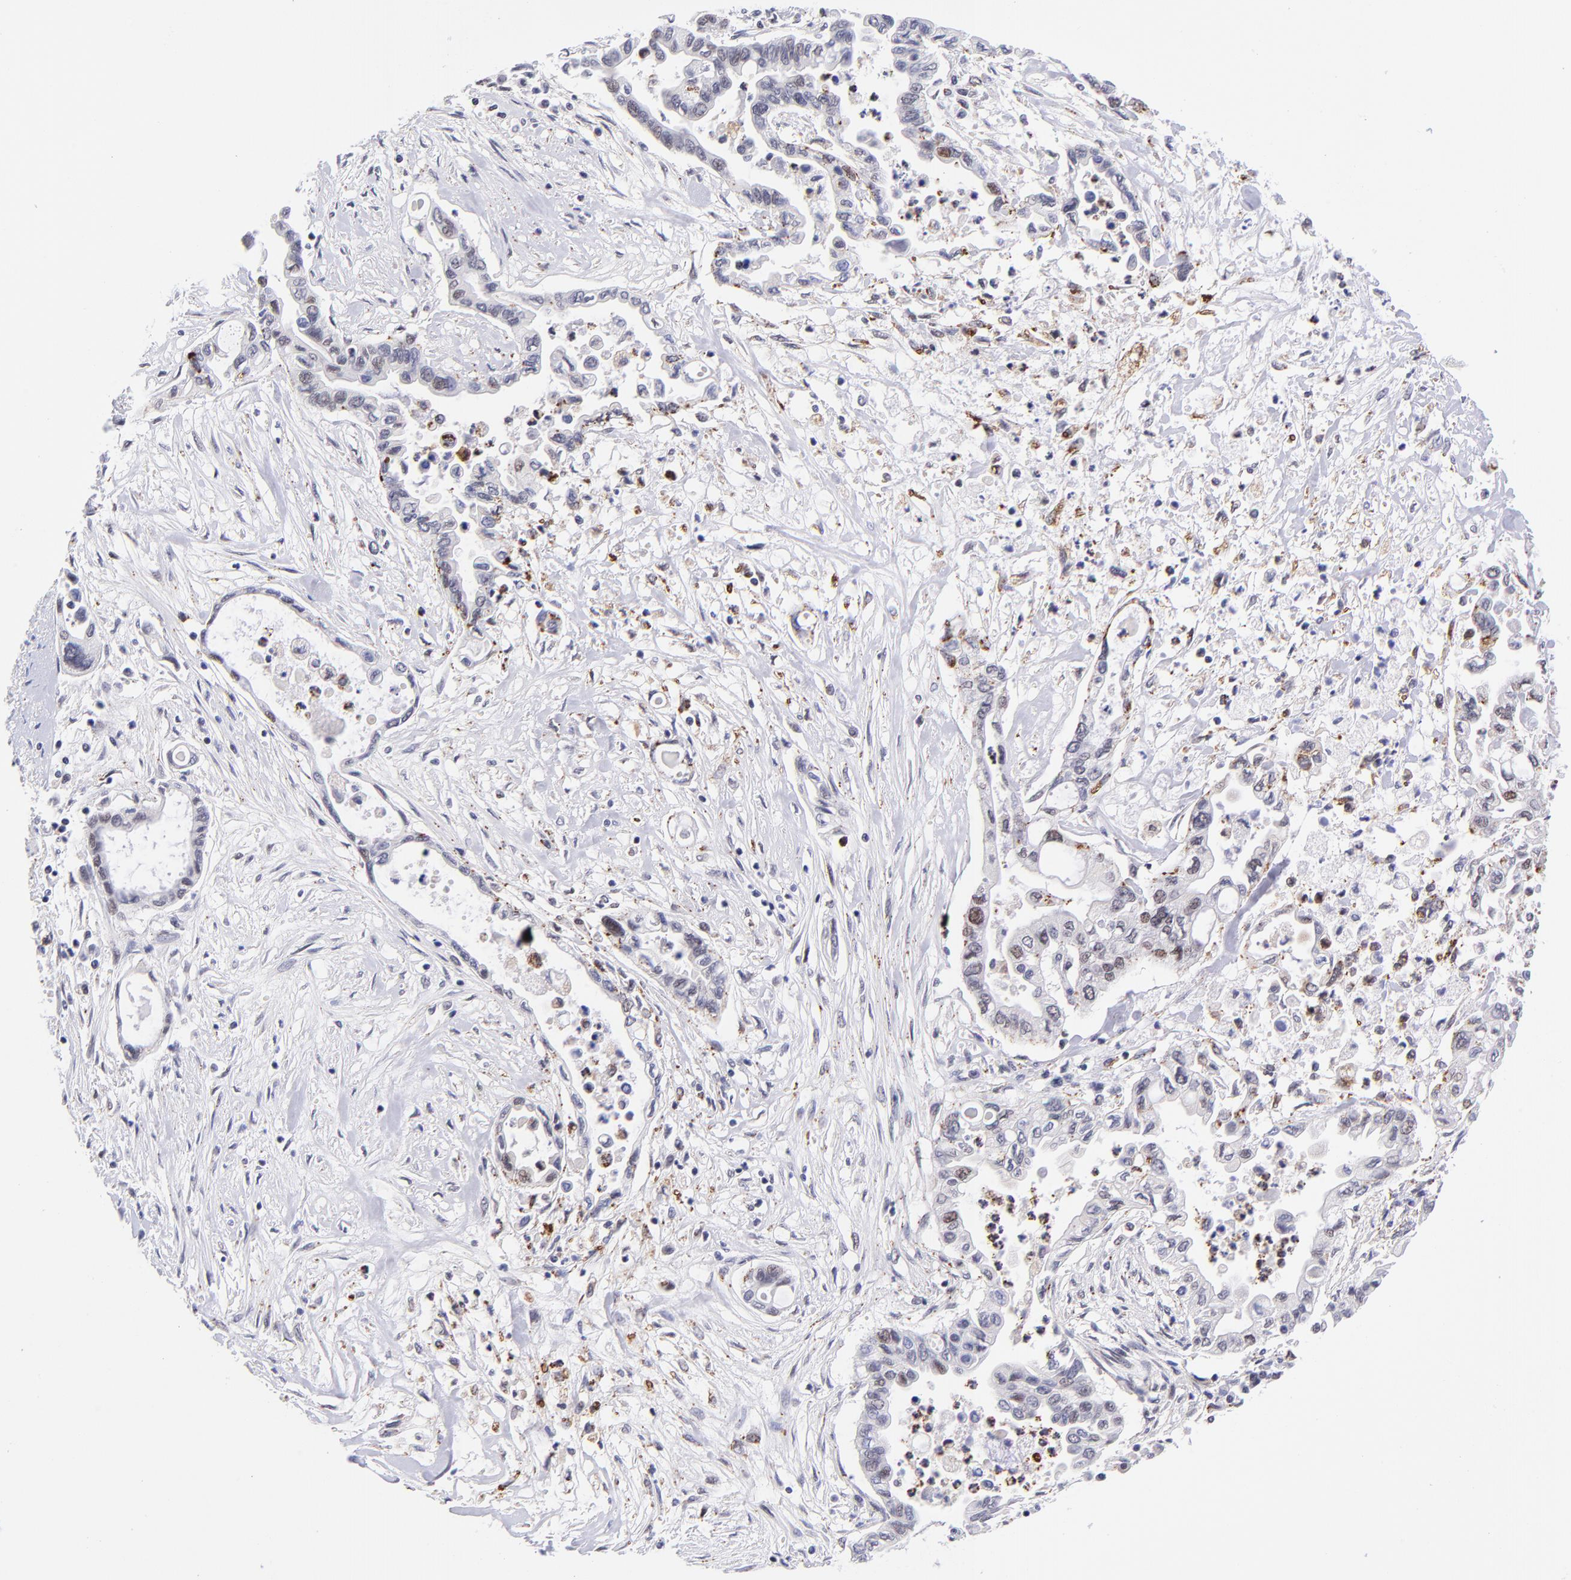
{"staining": {"intensity": "moderate", "quantity": "<25%", "location": "nuclear"}, "tissue": "pancreatic cancer", "cell_type": "Tumor cells", "image_type": "cancer", "snomed": [{"axis": "morphology", "description": "Adenocarcinoma, NOS"}, {"axis": "topography", "description": "Pancreas"}], "caption": "Immunohistochemistry (IHC) micrograph of adenocarcinoma (pancreatic) stained for a protein (brown), which reveals low levels of moderate nuclear expression in about <25% of tumor cells.", "gene": "SOX6", "patient": {"sex": "female", "age": 57}}